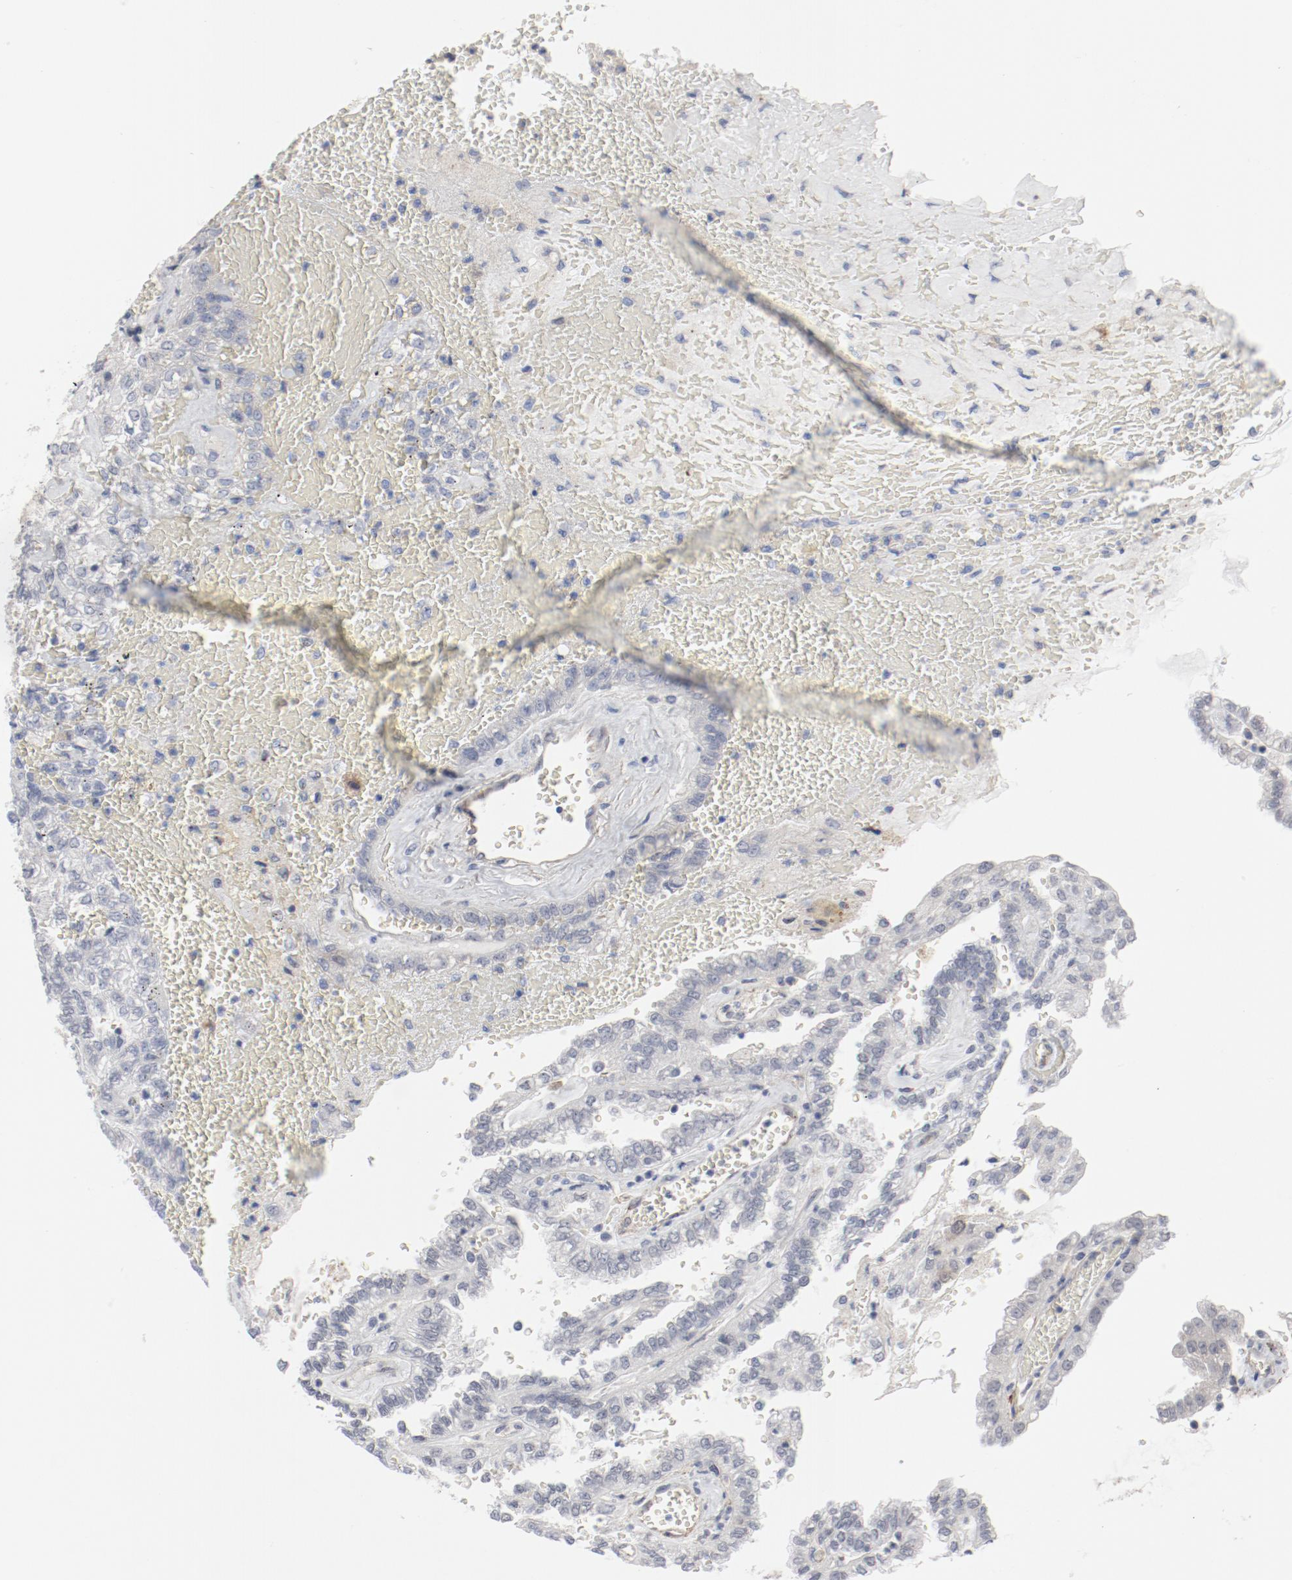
{"staining": {"intensity": "negative", "quantity": "none", "location": "none"}, "tissue": "renal cancer", "cell_type": "Tumor cells", "image_type": "cancer", "snomed": [{"axis": "morphology", "description": "Inflammation, NOS"}, {"axis": "morphology", "description": "Adenocarcinoma, NOS"}, {"axis": "topography", "description": "Kidney"}], "caption": "Immunohistochemistry micrograph of neoplastic tissue: adenocarcinoma (renal) stained with DAB (3,3'-diaminobenzidine) exhibits no significant protein positivity in tumor cells.", "gene": "CDK1", "patient": {"sex": "male", "age": 68}}